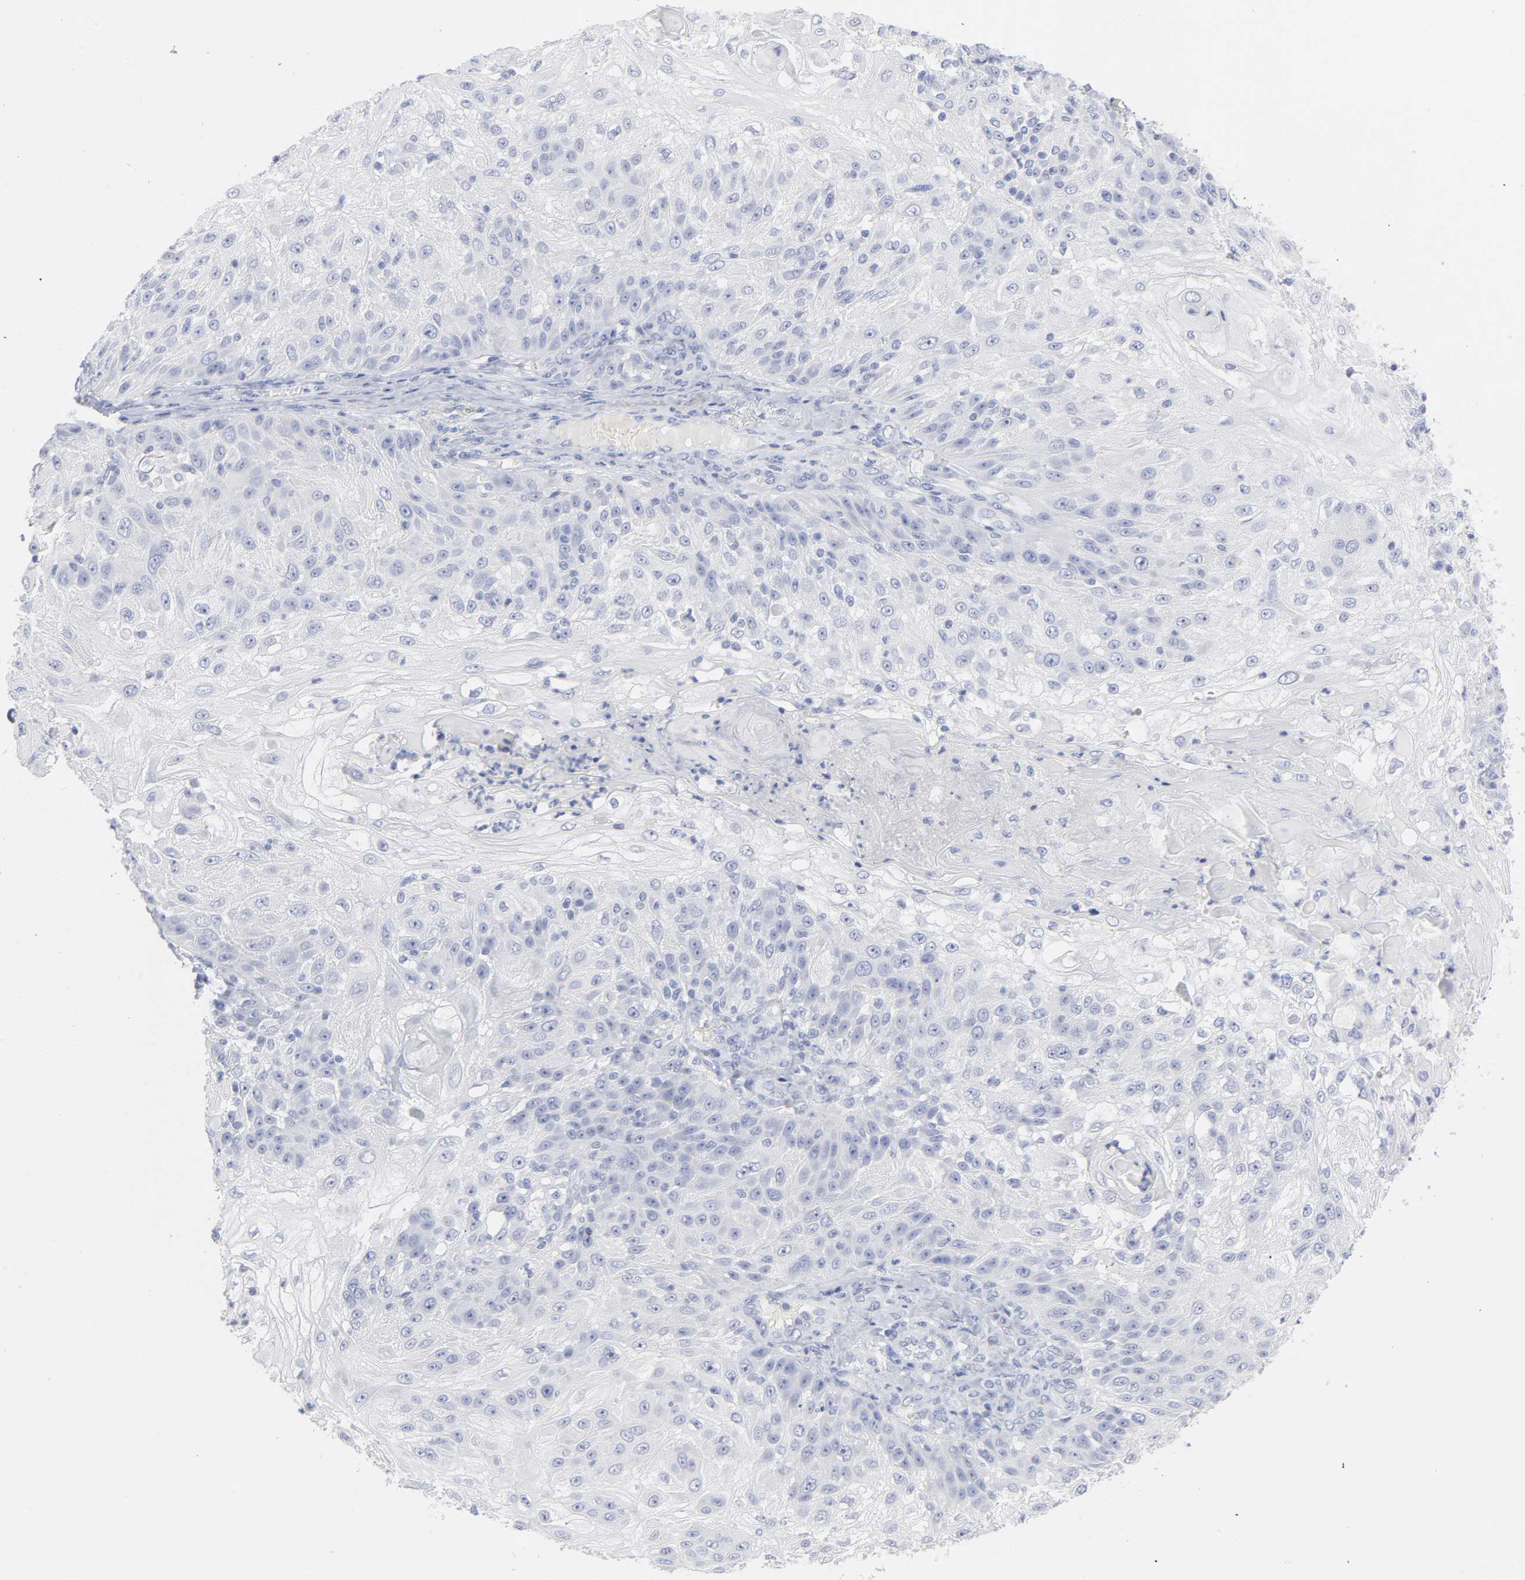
{"staining": {"intensity": "negative", "quantity": "none", "location": "none"}, "tissue": "skin cancer", "cell_type": "Tumor cells", "image_type": "cancer", "snomed": [{"axis": "morphology", "description": "Normal tissue, NOS"}, {"axis": "morphology", "description": "Squamous cell carcinoma, NOS"}, {"axis": "topography", "description": "Skin"}], "caption": "Immunohistochemistry micrograph of human skin cancer (squamous cell carcinoma) stained for a protein (brown), which reveals no staining in tumor cells.", "gene": "P2RY8", "patient": {"sex": "female", "age": 83}}